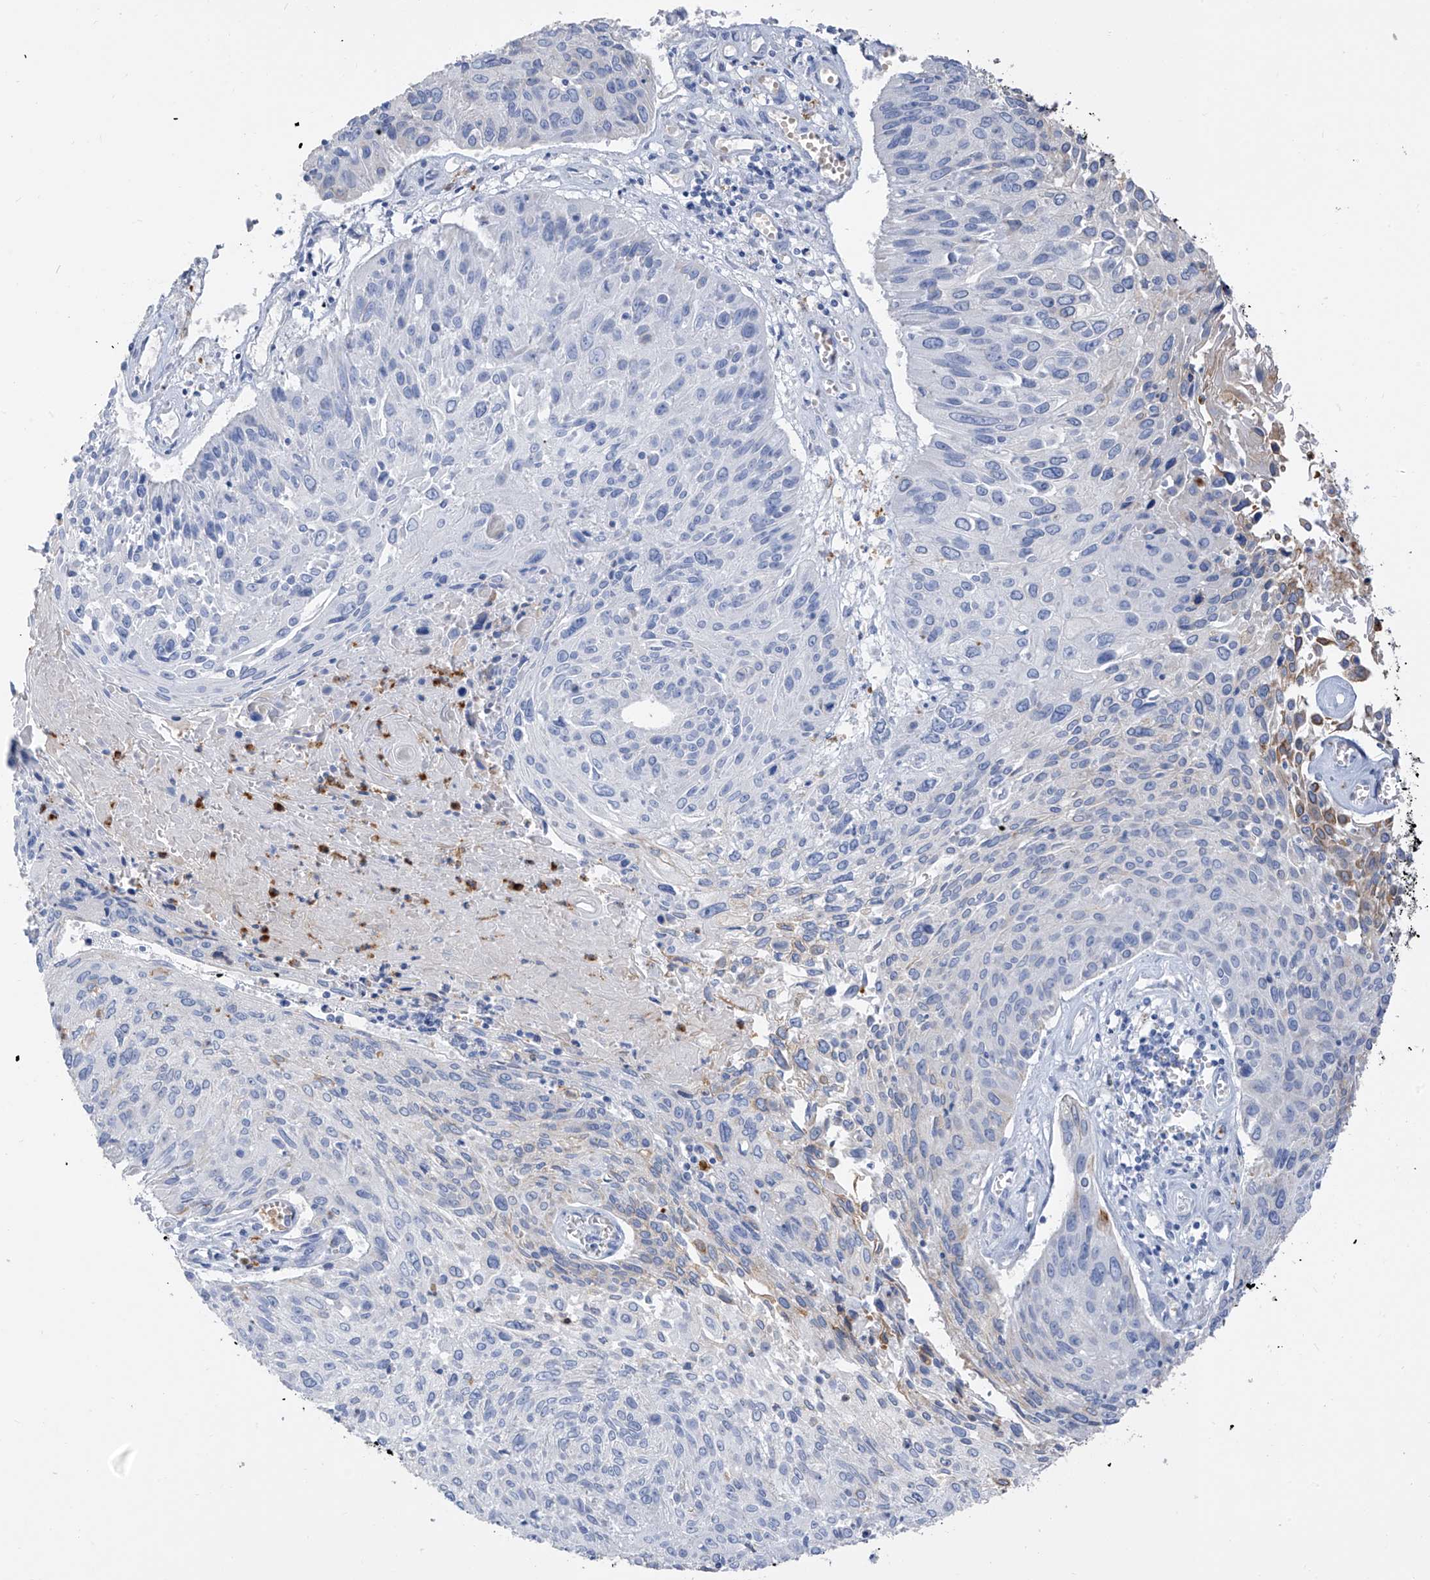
{"staining": {"intensity": "negative", "quantity": "none", "location": "none"}, "tissue": "cervical cancer", "cell_type": "Tumor cells", "image_type": "cancer", "snomed": [{"axis": "morphology", "description": "Squamous cell carcinoma, NOS"}, {"axis": "topography", "description": "Cervix"}], "caption": "This is an immunohistochemistry histopathology image of human squamous cell carcinoma (cervical). There is no expression in tumor cells.", "gene": "PAFAH1B3", "patient": {"sex": "female", "age": 51}}